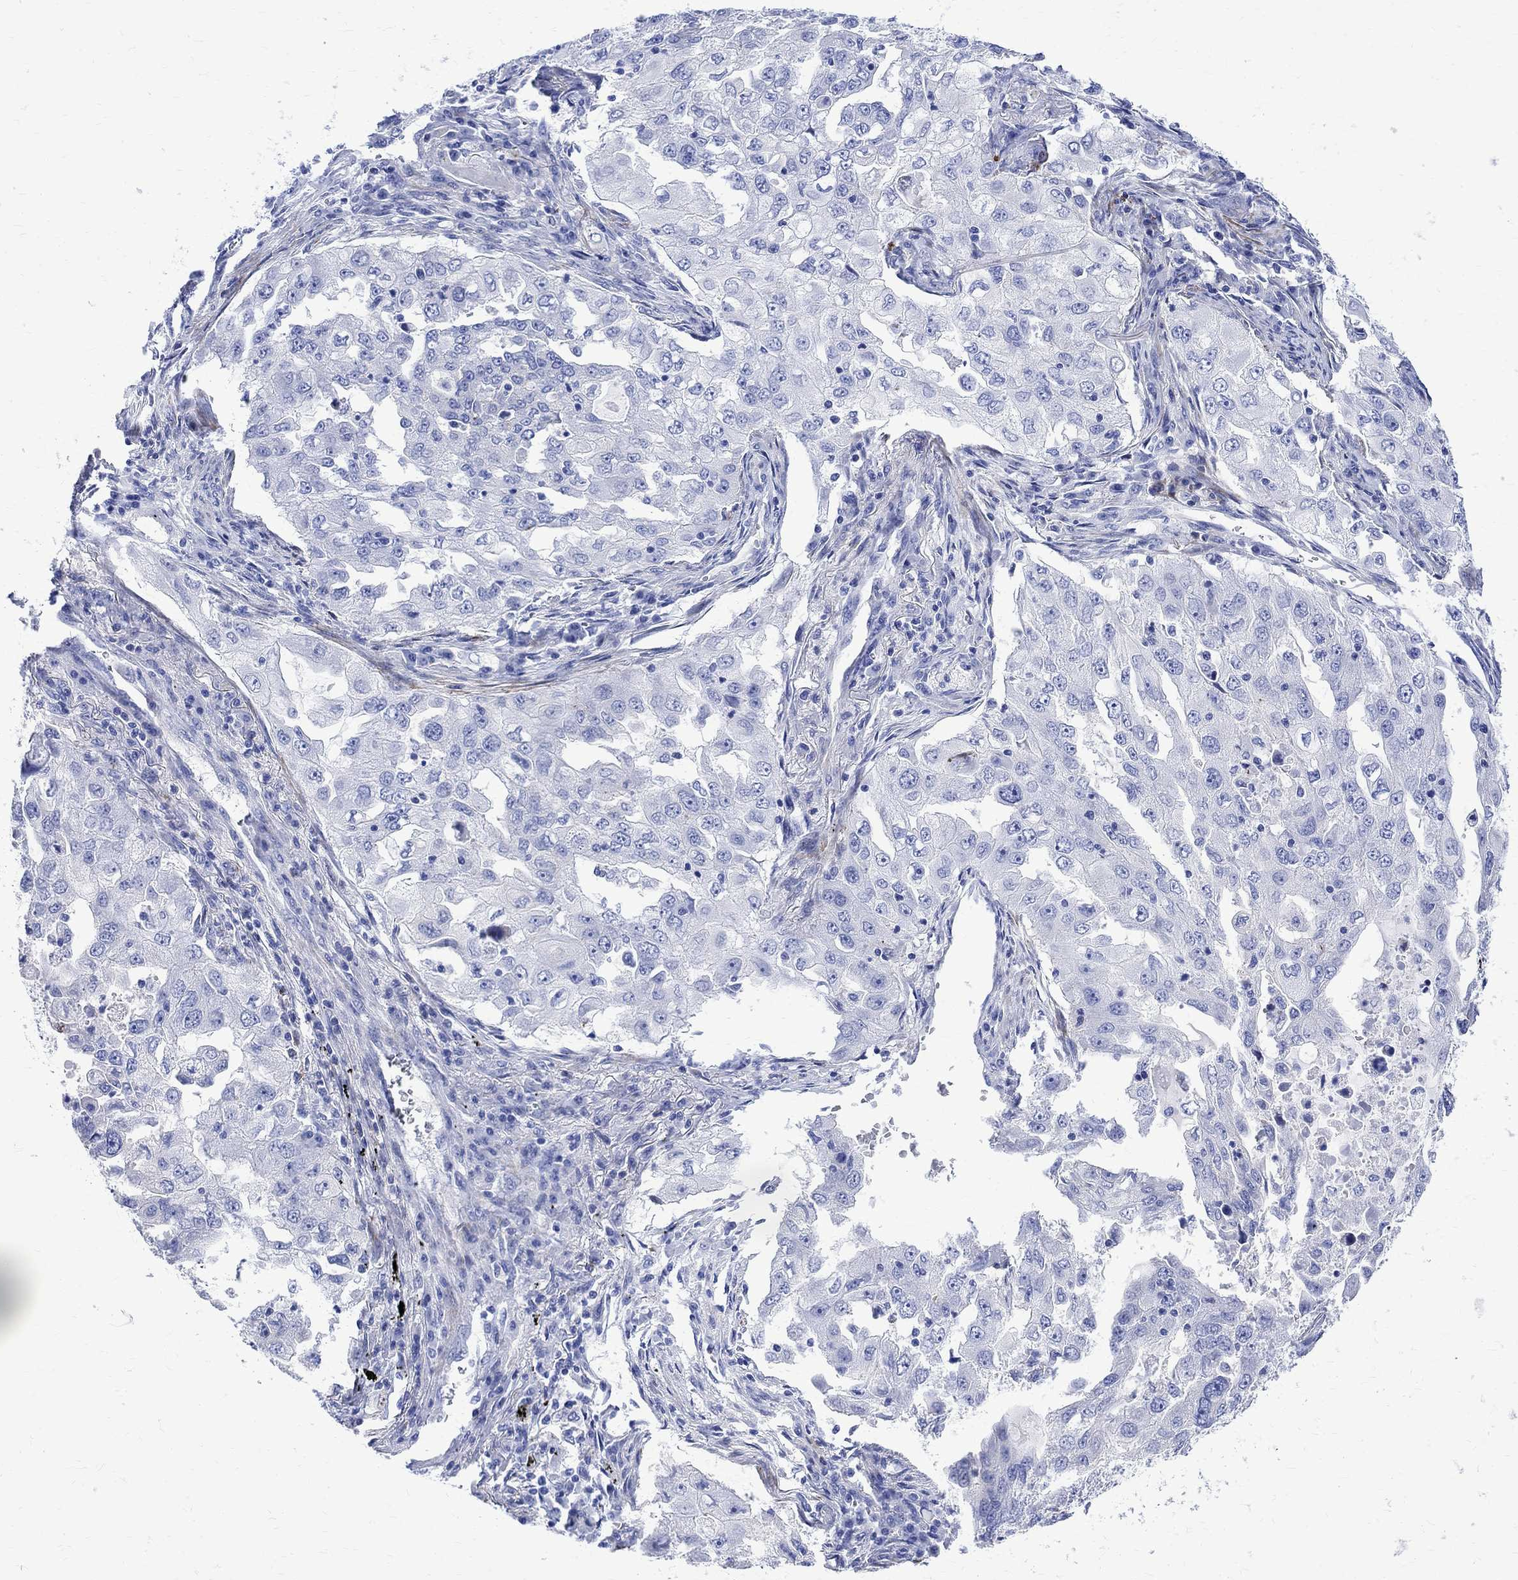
{"staining": {"intensity": "negative", "quantity": "none", "location": "none"}, "tissue": "lung cancer", "cell_type": "Tumor cells", "image_type": "cancer", "snomed": [{"axis": "morphology", "description": "Adenocarcinoma, NOS"}, {"axis": "topography", "description": "Lung"}], "caption": "An immunohistochemistry (IHC) micrograph of adenocarcinoma (lung) is shown. There is no staining in tumor cells of adenocarcinoma (lung).", "gene": "PARVB", "patient": {"sex": "female", "age": 61}}